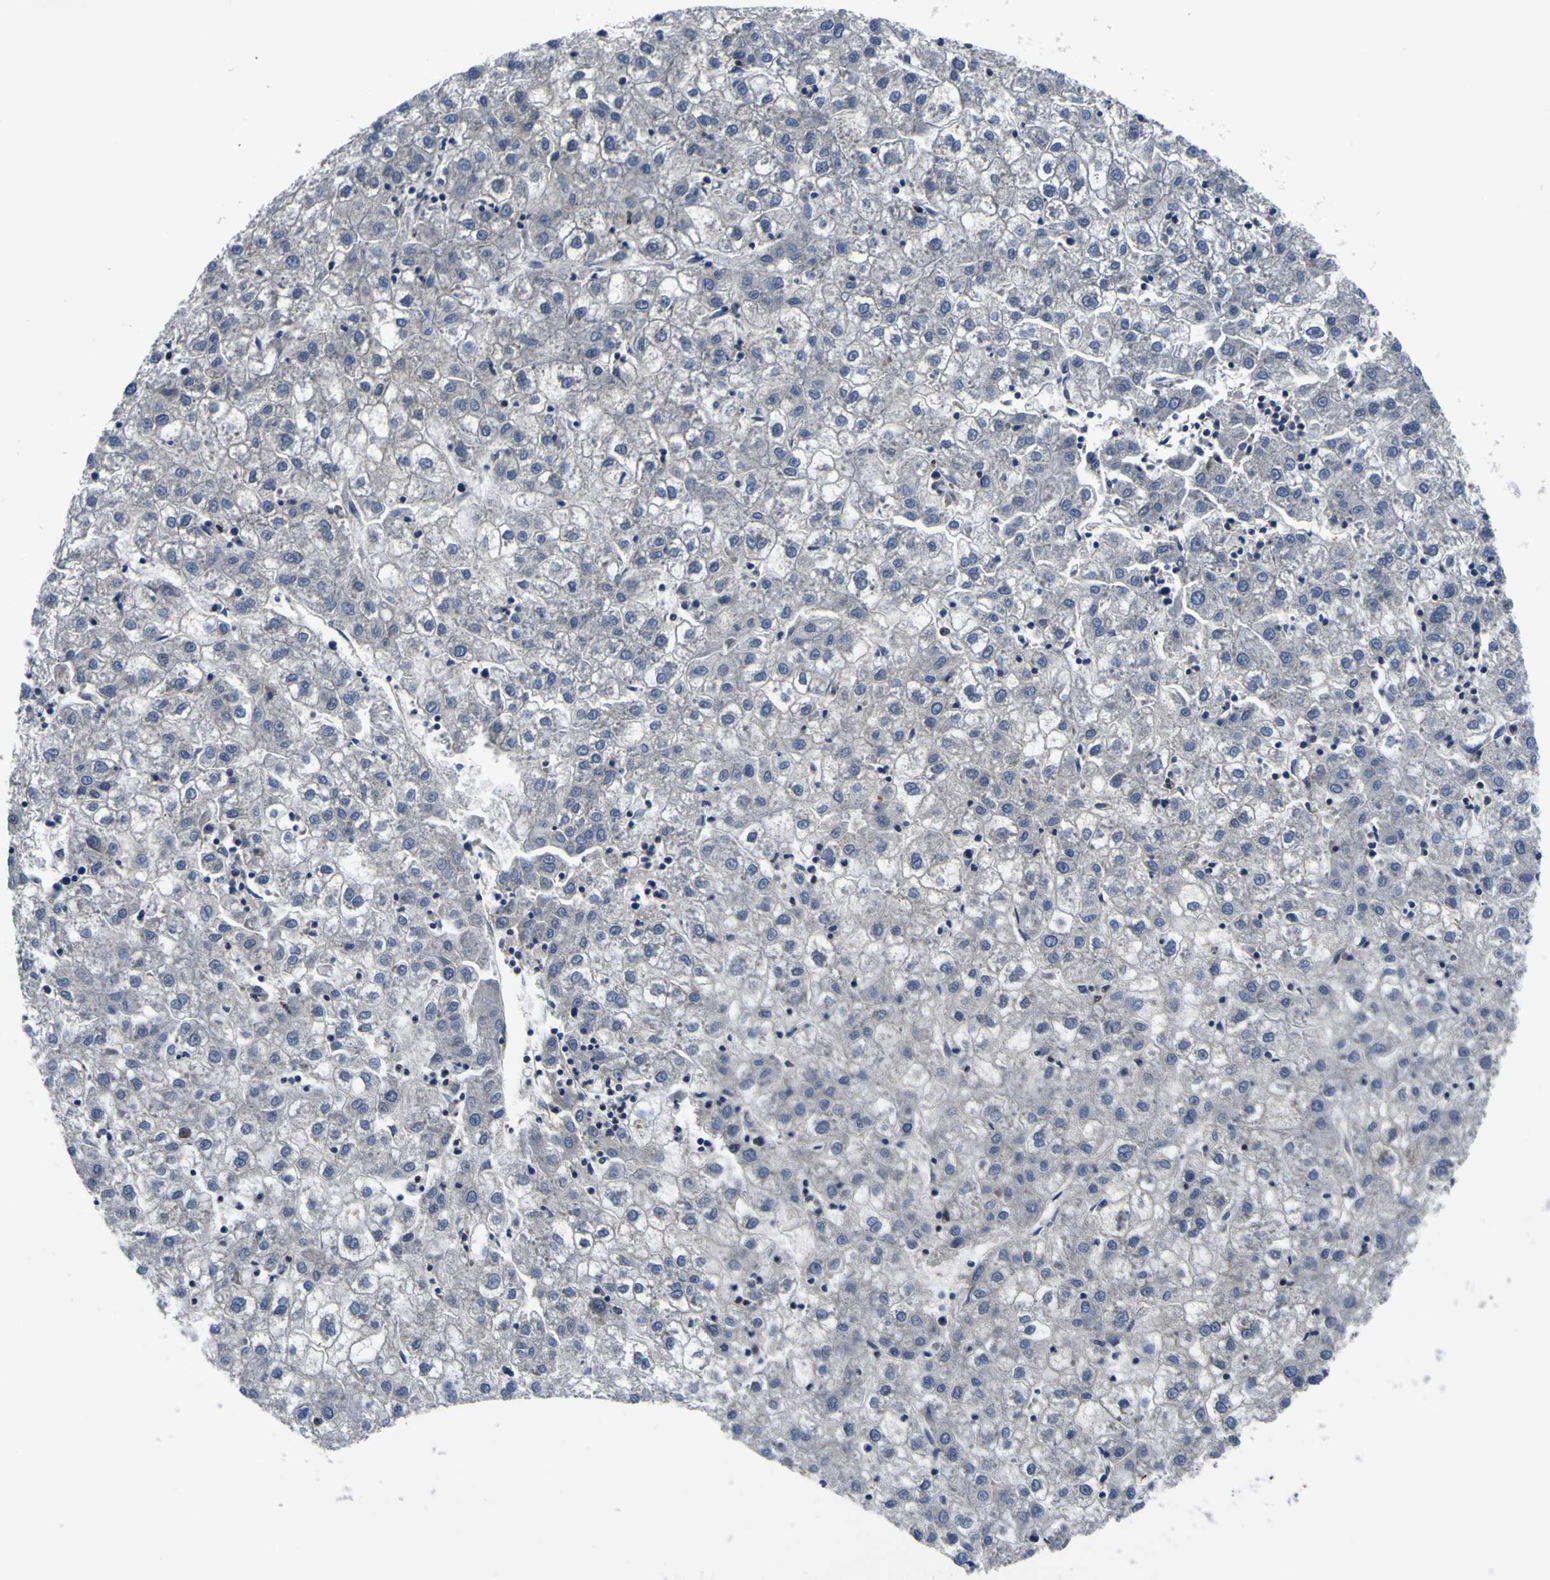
{"staining": {"intensity": "negative", "quantity": "none", "location": "none"}, "tissue": "liver cancer", "cell_type": "Tumor cells", "image_type": "cancer", "snomed": [{"axis": "morphology", "description": "Carcinoma, Hepatocellular, NOS"}, {"axis": "topography", "description": "Liver"}], "caption": "An image of hepatocellular carcinoma (liver) stained for a protein shows no brown staining in tumor cells.", "gene": "EPHB4", "patient": {"sex": "male", "age": 72}}